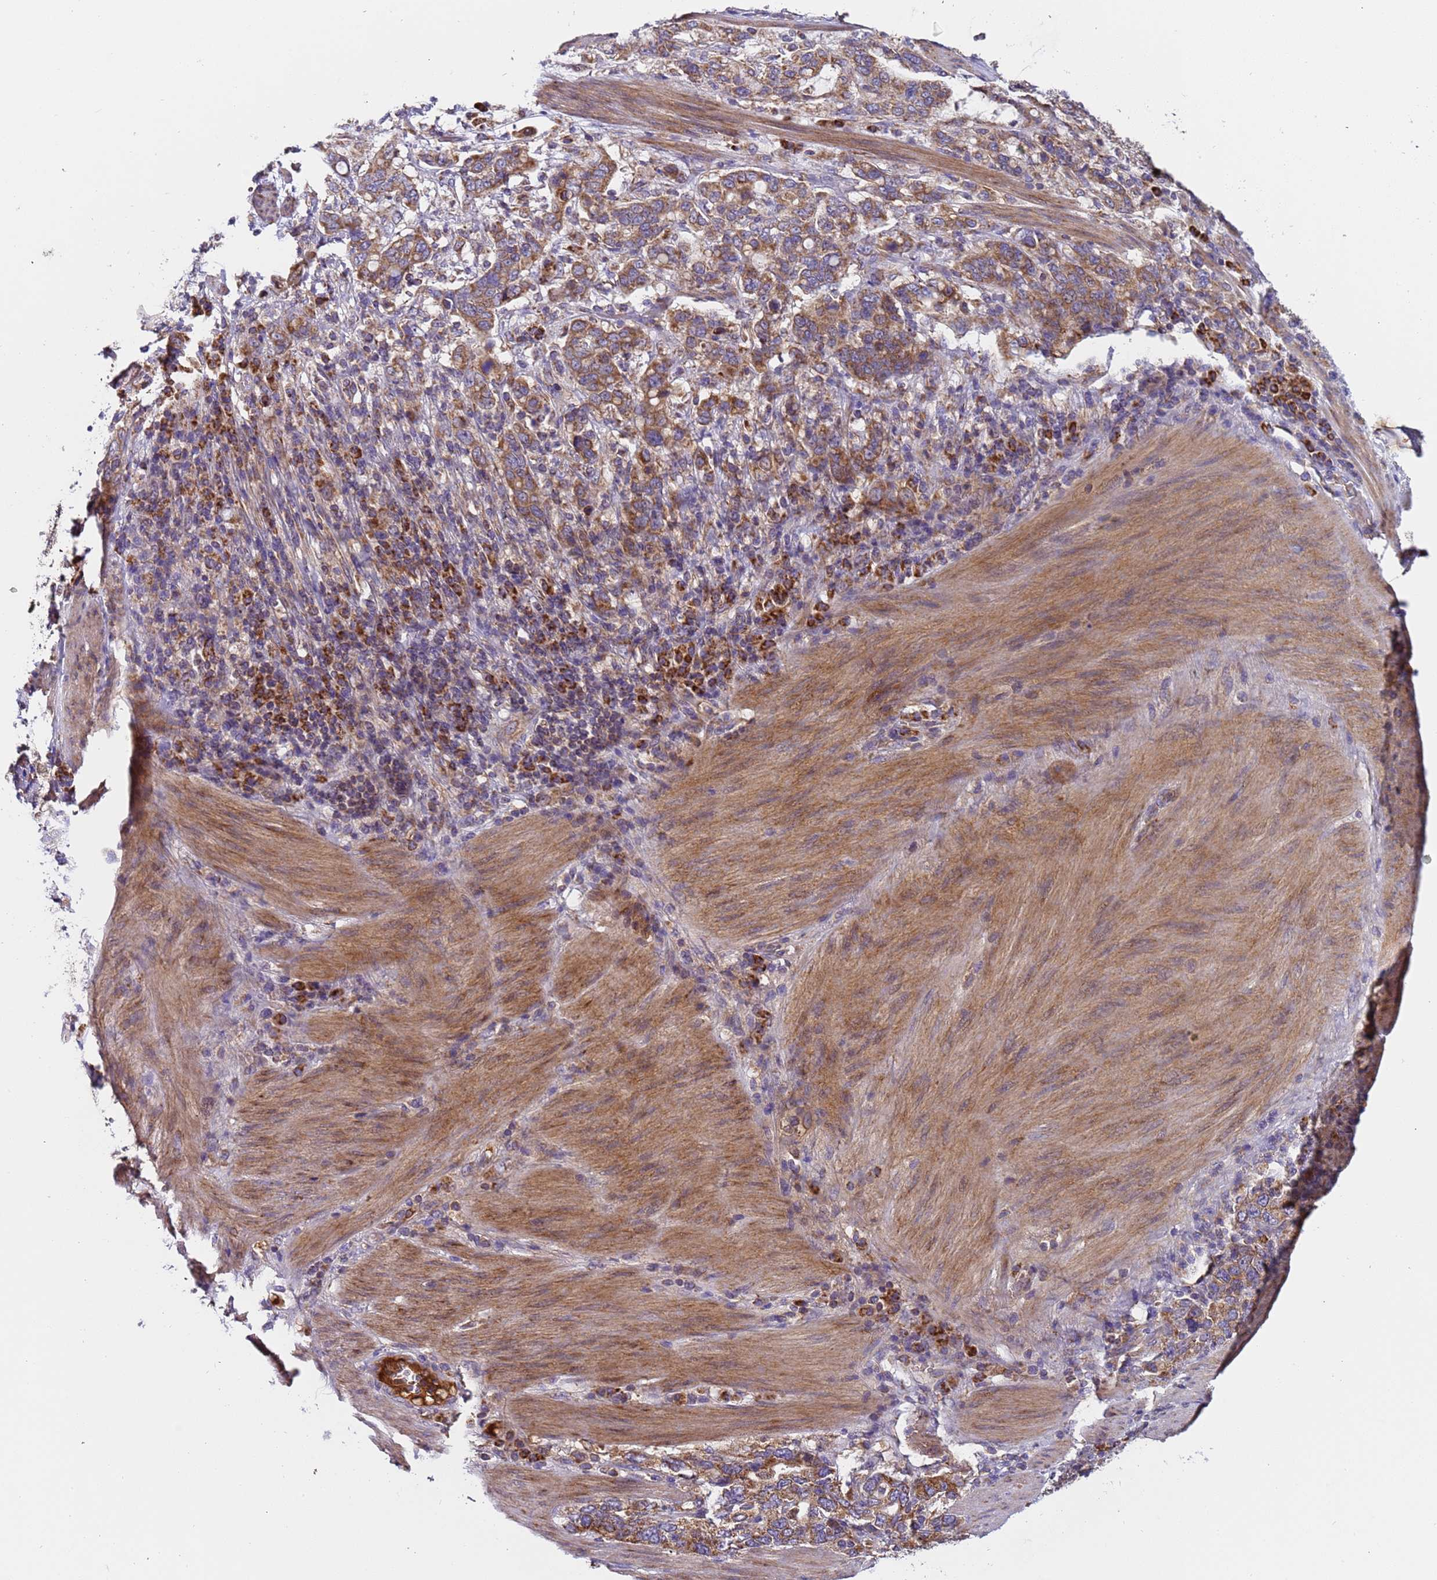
{"staining": {"intensity": "moderate", "quantity": ">75%", "location": "cytoplasmic/membranous"}, "tissue": "stomach cancer", "cell_type": "Tumor cells", "image_type": "cancer", "snomed": [{"axis": "morphology", "description": "Adenocarcinoma, NOS"}, {"axis": "topography", "description": "Stomach, upper"}, {"axis": "topography", "description": "Stomach"}], "caption": "A photomicrograph showing moderate cytoplasmic/membranous expression in approximately >75% of tumor cells in adenocarcinoma (stomach), as visualized by brown immunohistochemical staining.", "gene": "TMEM126A", "patient": {"sex": "male", "age": 62}}